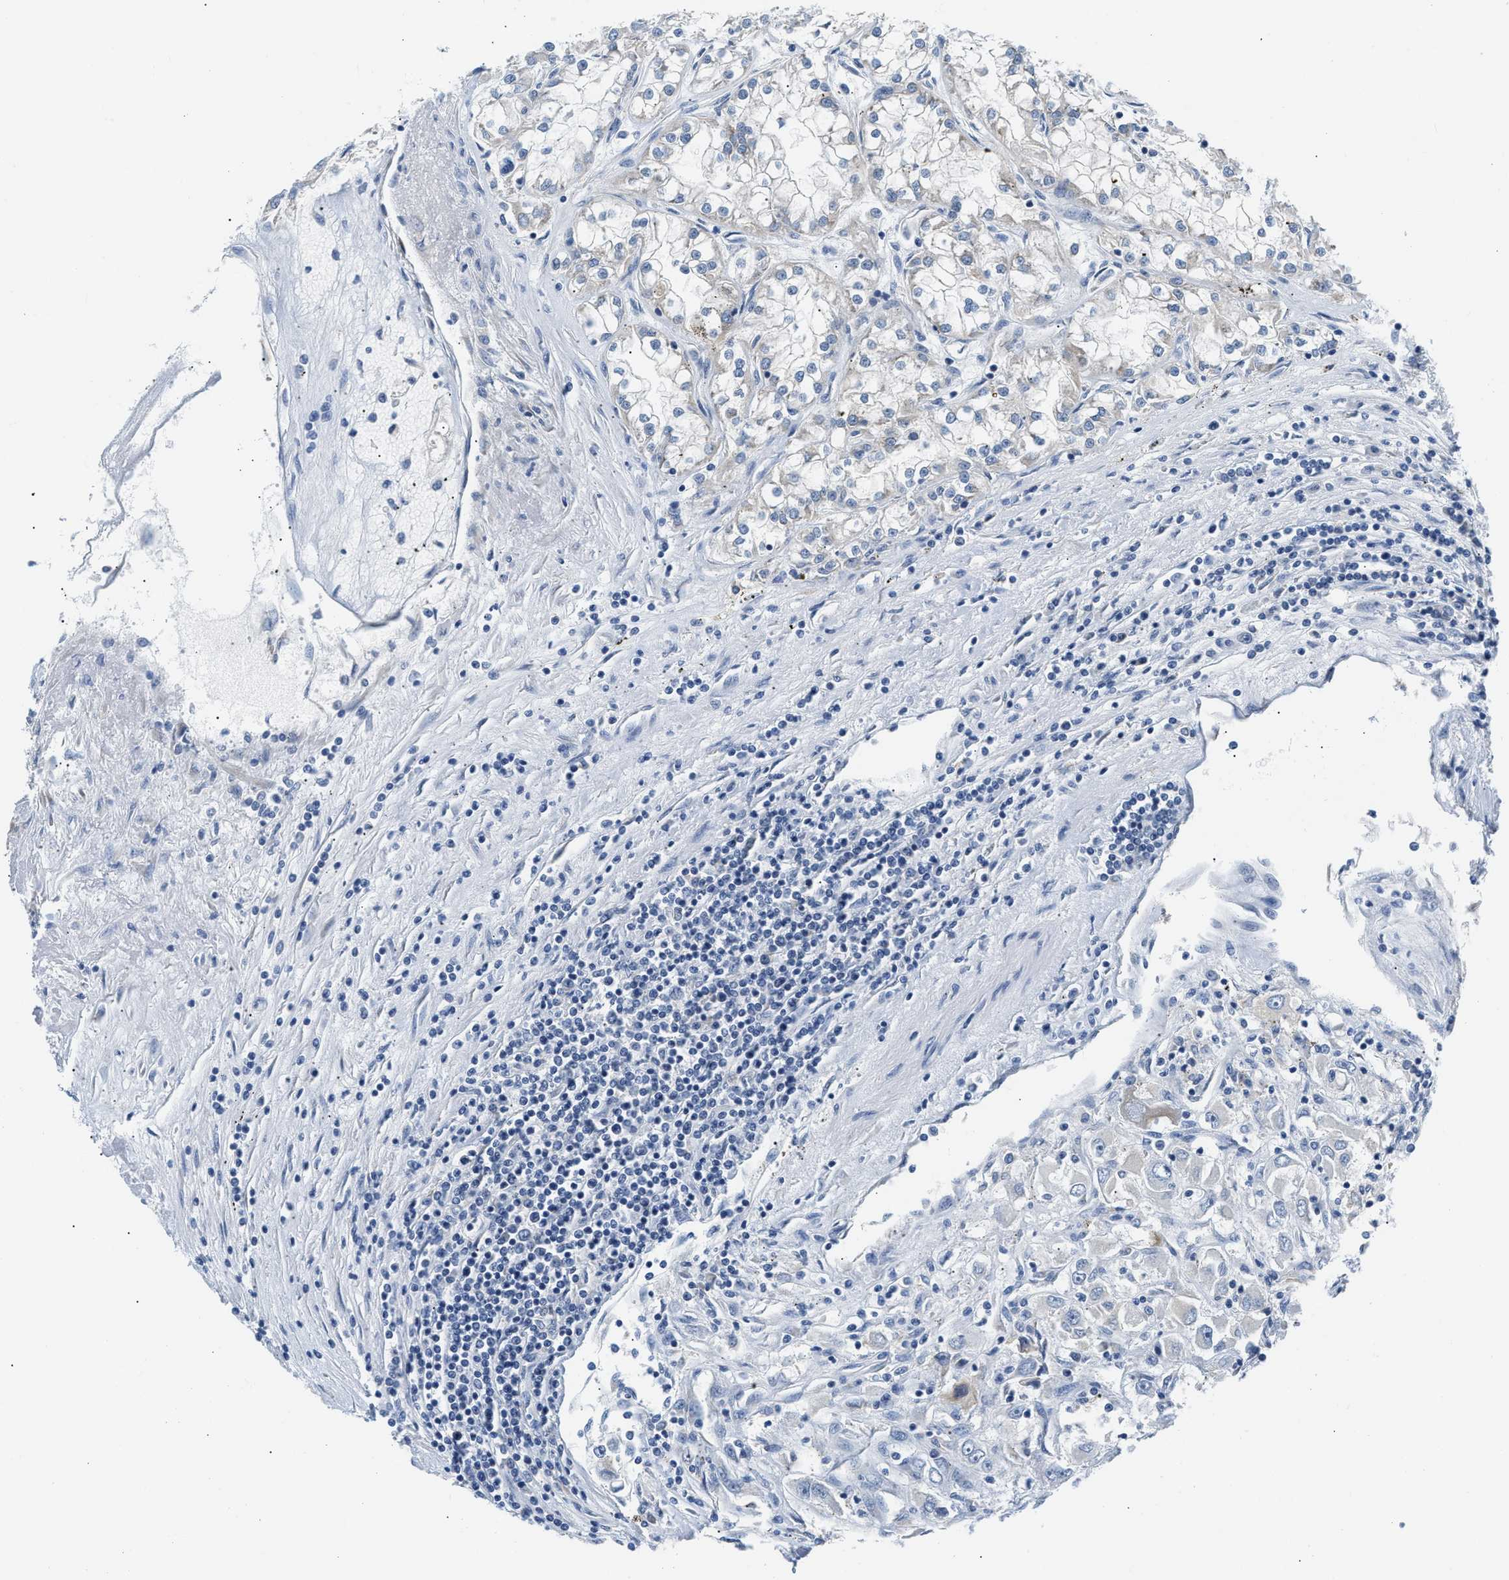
{"staining": {"intensity": "negative", "quantity": "none", "location": "none"}, "tissue": "renal cancer", "cell_type": "Tumor cells", "image_type": "cancer", "snomed": [{"axis": "morphology", "description": "Adenocarcinoma, NOS"}, {"axis": "topography", "description": "Kidney"}], "caption": "Adenocarcinoma (renal) was stained to show a protein in brown. There is no significant expression in tumor cells. The staining was performed using DAB to visualize the protein expression in brown, while the nuclei were stained in blue with hematoxylin (Magnification: 20x).", "gene": "HDHD3", "patient": {"sex": "female", "age": 52}}